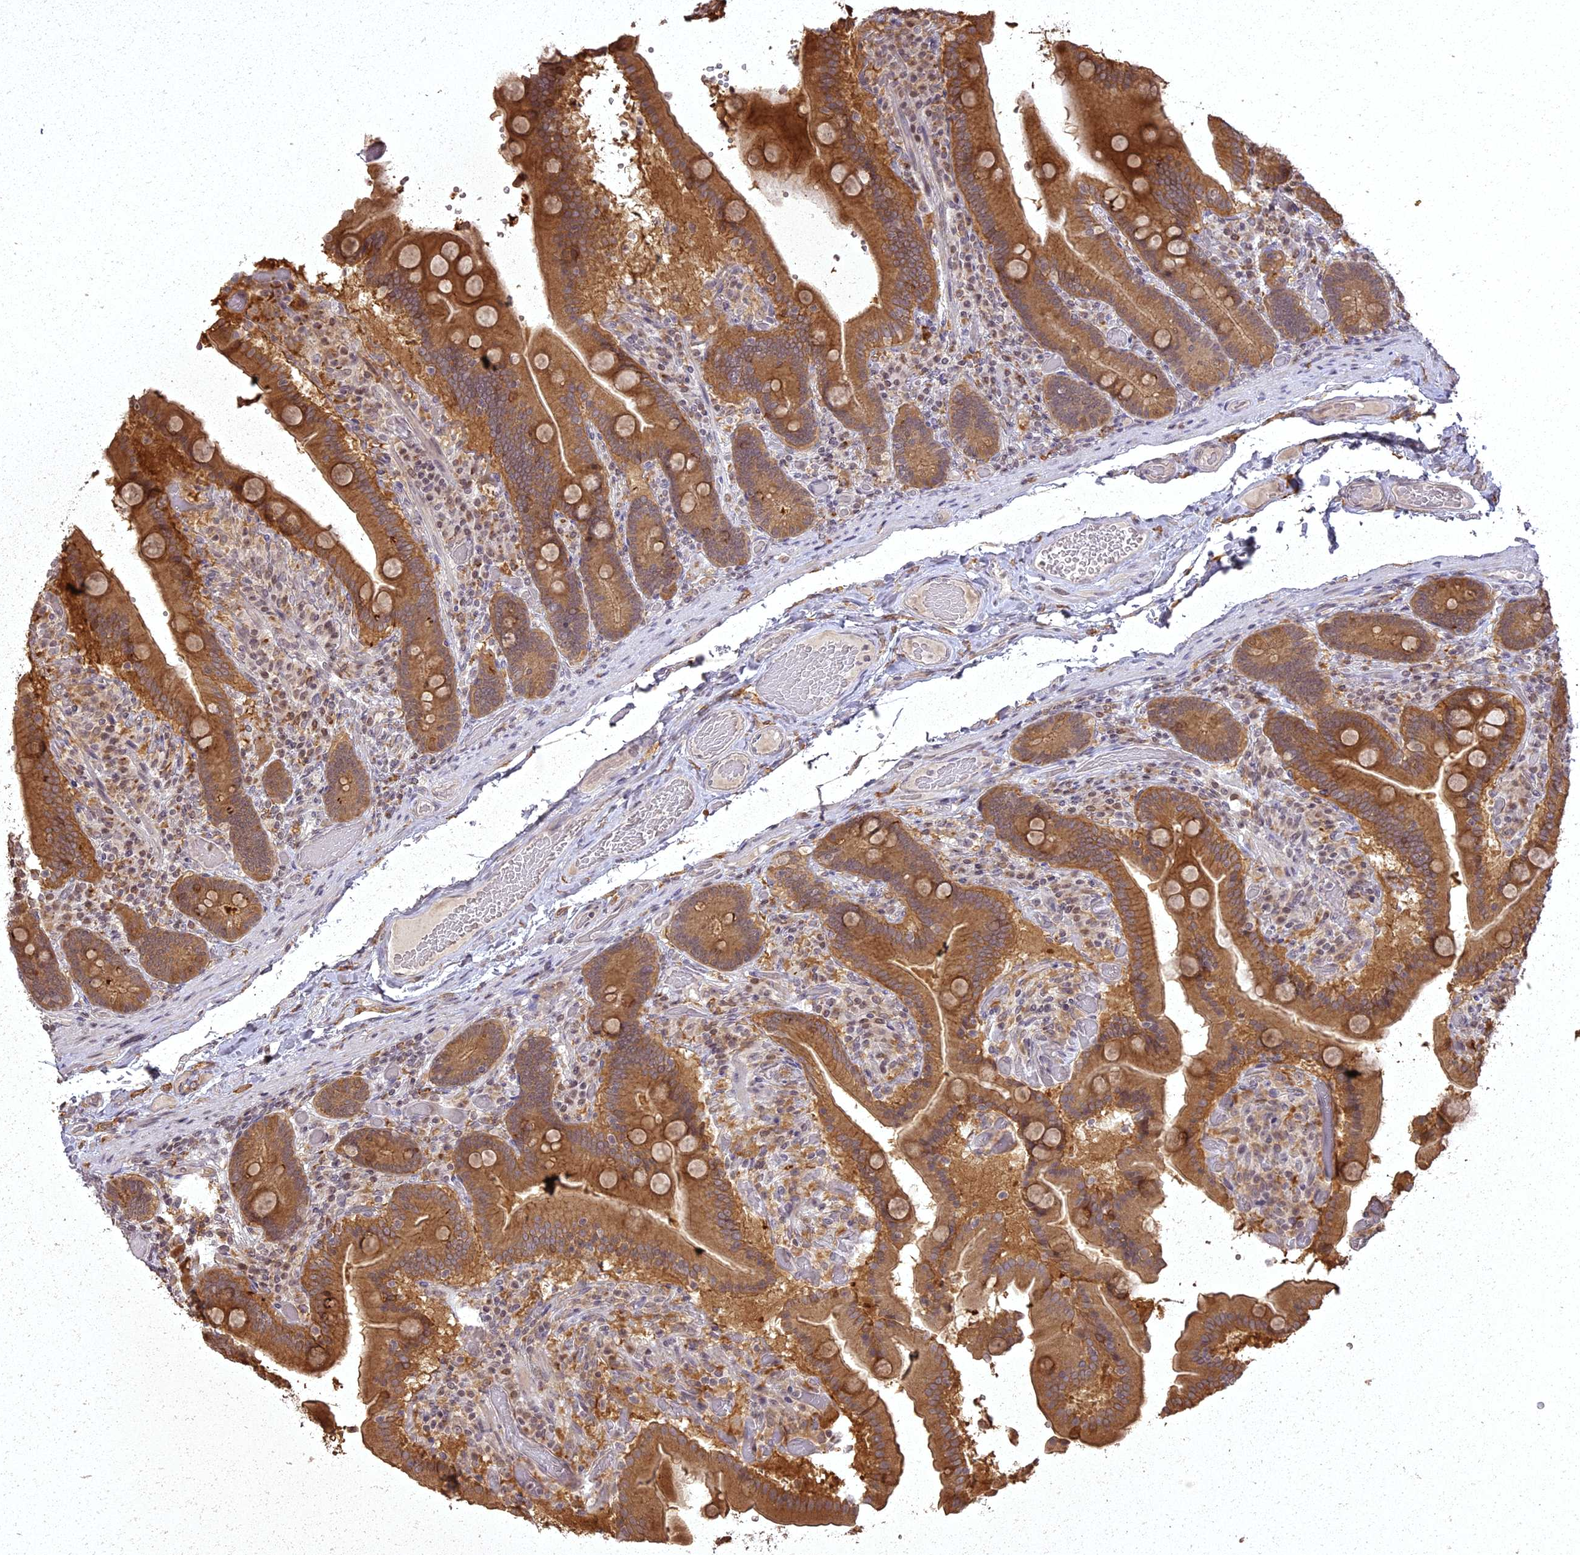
{"staining": {"intensity": "strong", "quantity": ">75%", "location": "cytoplasmic/membranous"}, "tissue": "duodenum", "cell_type": "Glandular cells", "image_type": "normal", "snomed": [{"axis": "morphology", "description": "Normal tissue, NOS"}, {"axis": "topography", "description": "Duodenum"}], "caption": "Duodenum stained with DAB IHC reveals high levels of strong cytoplasmic/membranous staining in about >75% of glandular cells.", "gene": "ING5", "patient": {"sex": "female", "age": 62}}